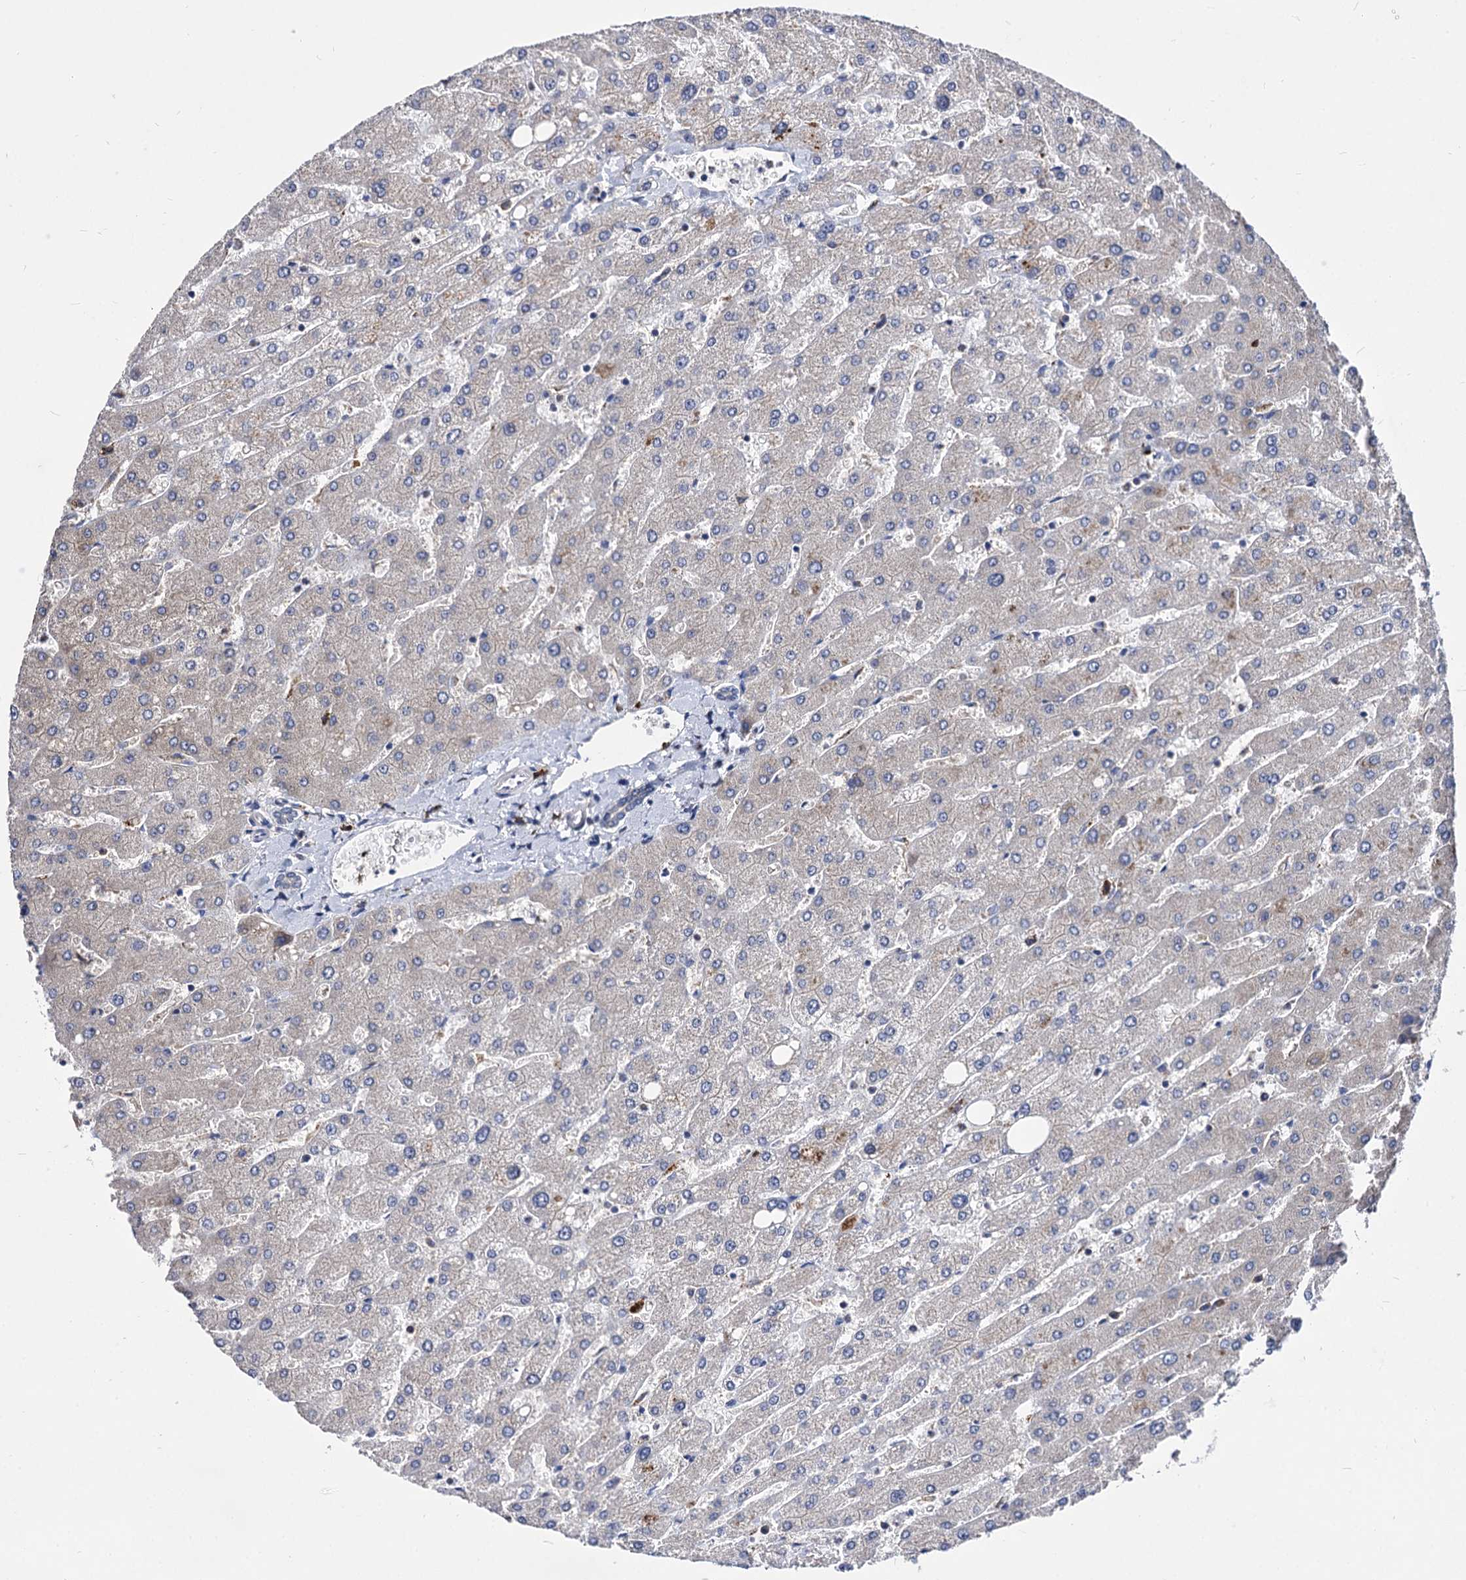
{"staining": {"intensity": "weak", "quantity": ">75%", "location": "none"}, "tissue": "liver", "cell_type": "Cholangiocytes", "image_type": "normal", "snomed": [{"axis": "morphology", "description": "Normal tissue, NOS"}, {"axis": "topography", "description": "Liver"}], "caption": "Immunohistochemistry (IHC) of benign liver shows low levels of weak None expression in approximately >75% of cholangiocytes.", "gene": "NME1", "patient": {"sex": "male", "age": 55}}